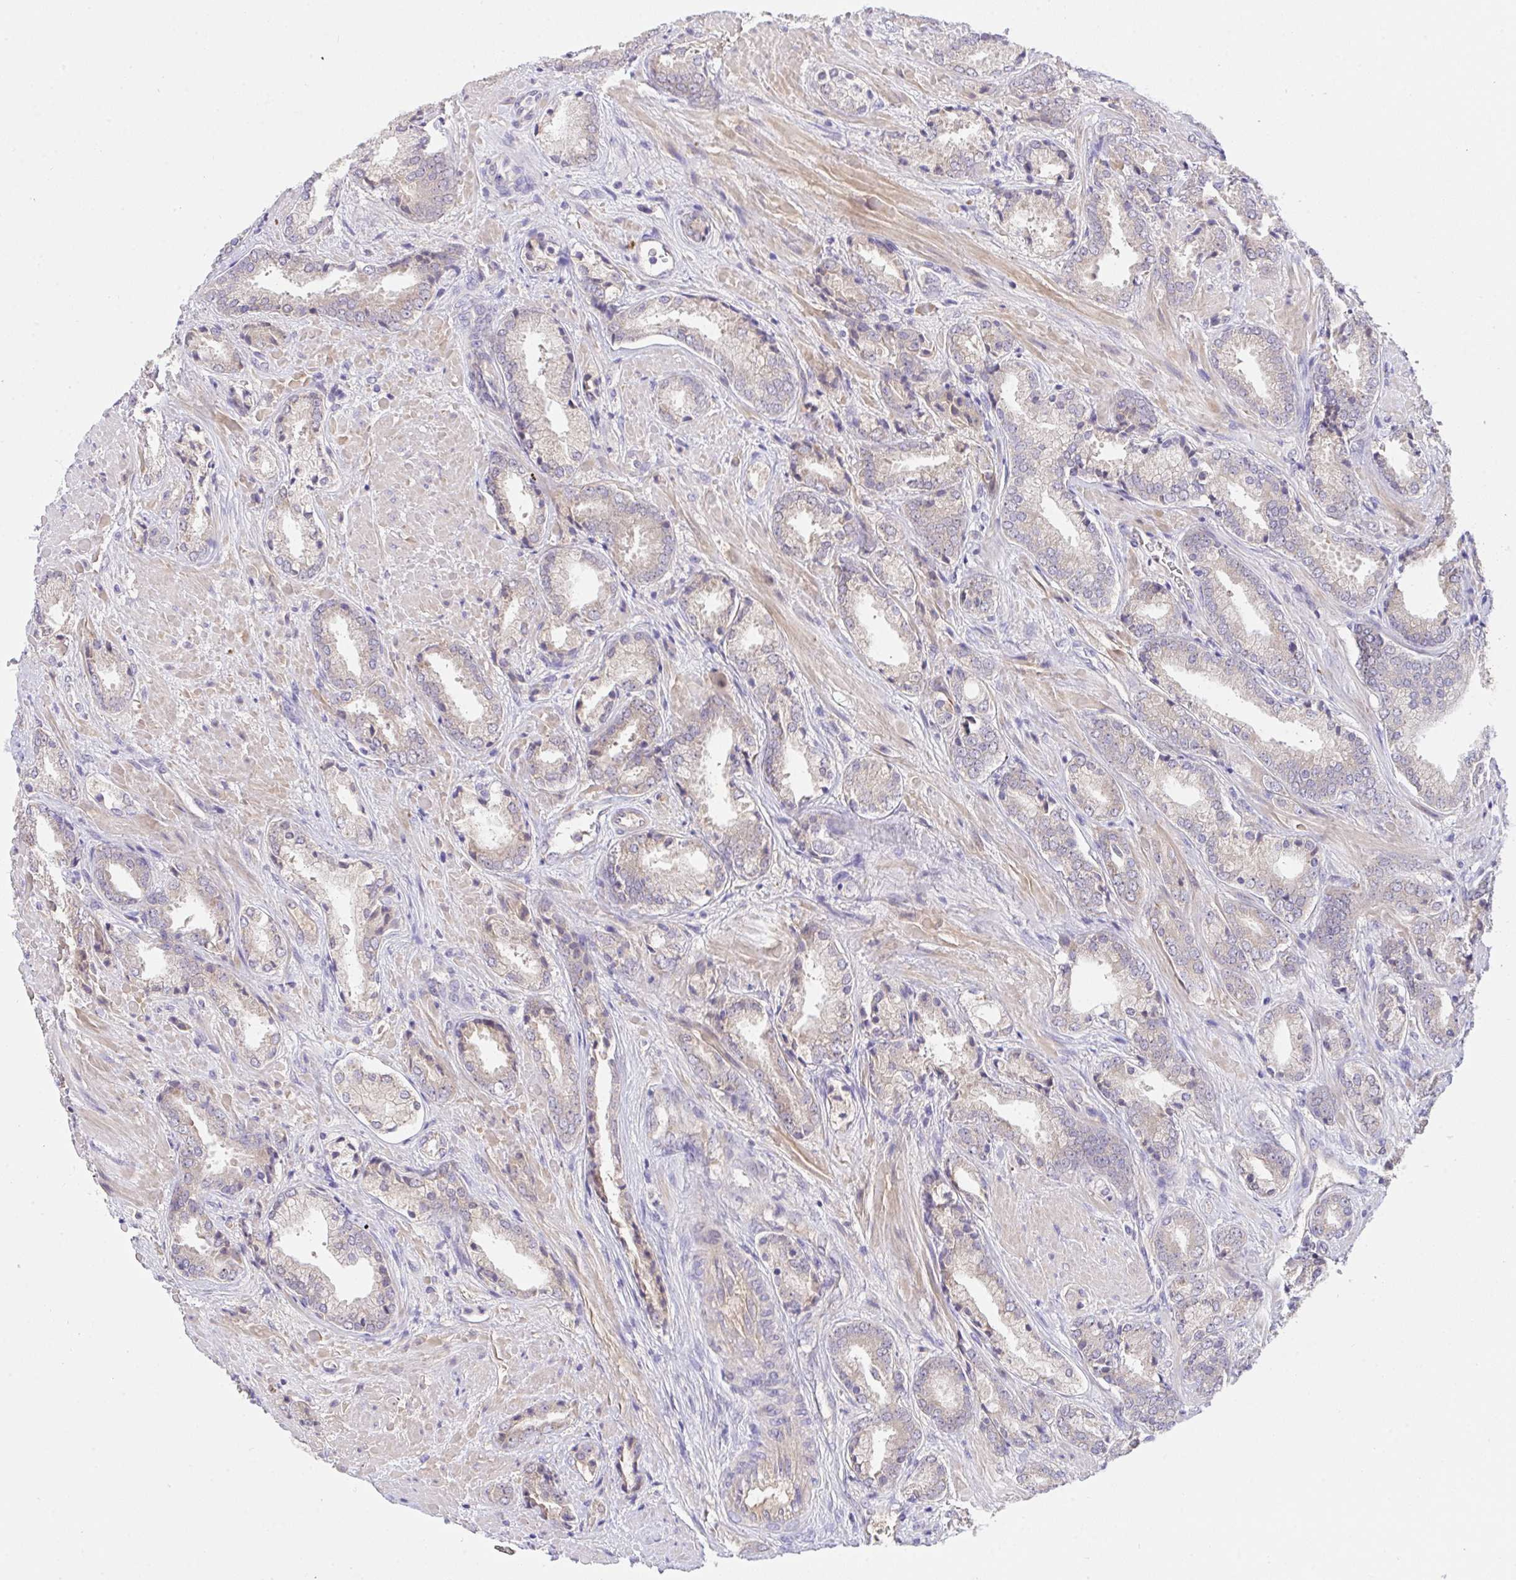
{"staining": {"intensity": "weak", "quantity": "<25%", "location": "cytoplasmic/membranous"}, "tissue": "prostate cancer", "cell_type": "Tumor cells", "image_type": "cancer", "snomed": [{"axis": "morphology", "description": "Adenocarcinoma, High grade"}, {"axis": "topography", "description": "Prostate"}], "caption": "The immunohistochemistry (IHC) image has no significant staining in tumor cells of prostate cancer tissue.", "gene": "ZNF581", "patient": {"sex": "male", "age": 56}}